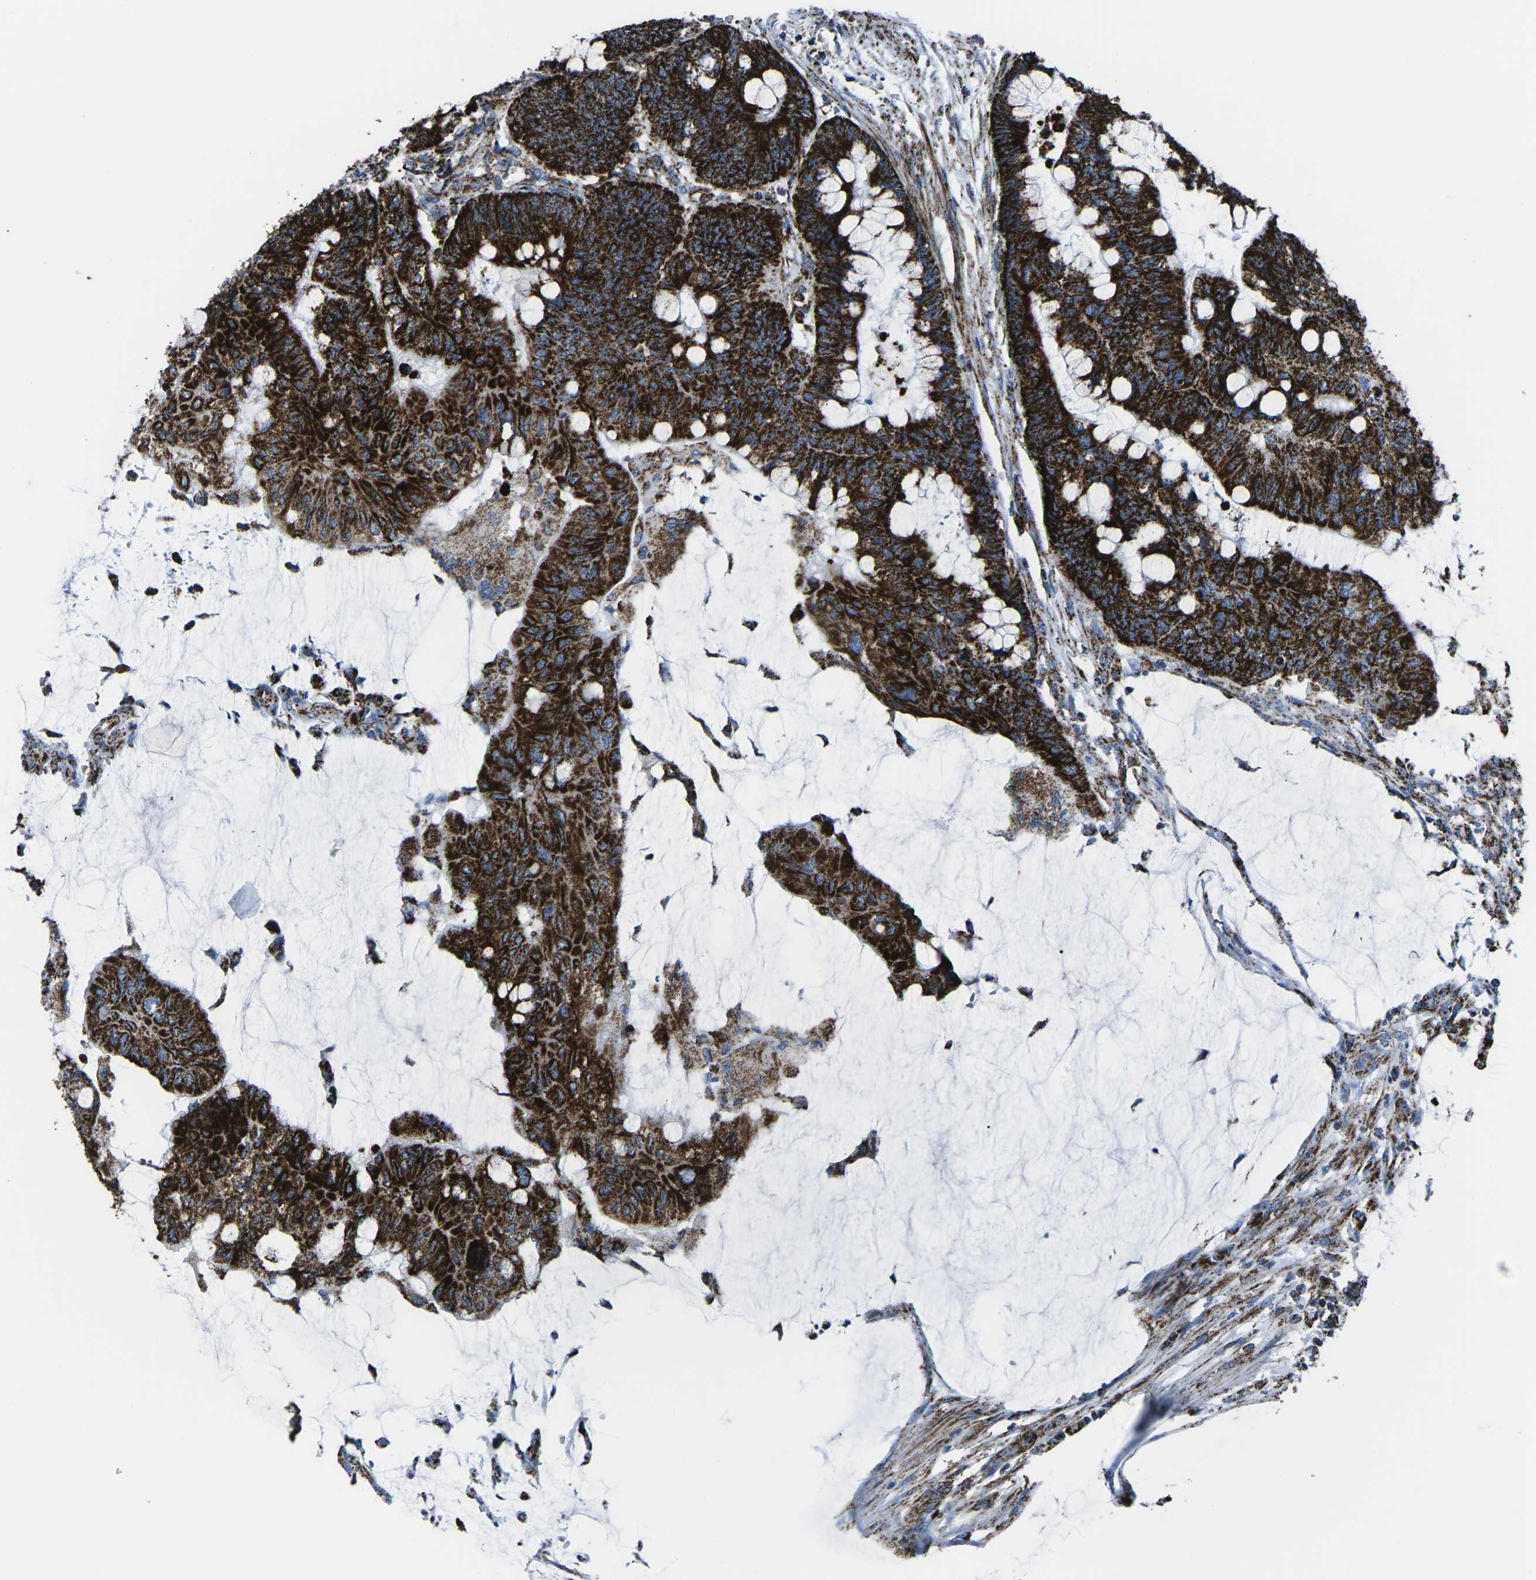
{"staining": {"intensity": "strong", "quantity": ">75%", "location": "cytoplasmic/membranous"}, "tissue": "colorectal cancer", "cell_type": "Tumor cells", "image_type": "cancer", "snomed": [{"axis": "morphology", "description": "Normal tissue, NOS"}, {"axis": "morphology", "description": "Adenocarcinoma, NOS"}, {"axis": "topography", "description": "Rectum"}], "caption": "Adenocarcinoma (colorectal) stained with IHC reveals strong cytoplasmic/membranous expression in approximately >75% of tumor cells.", "gene": "MT-CO2", "patient": {"sex": "male", "age": 92}}